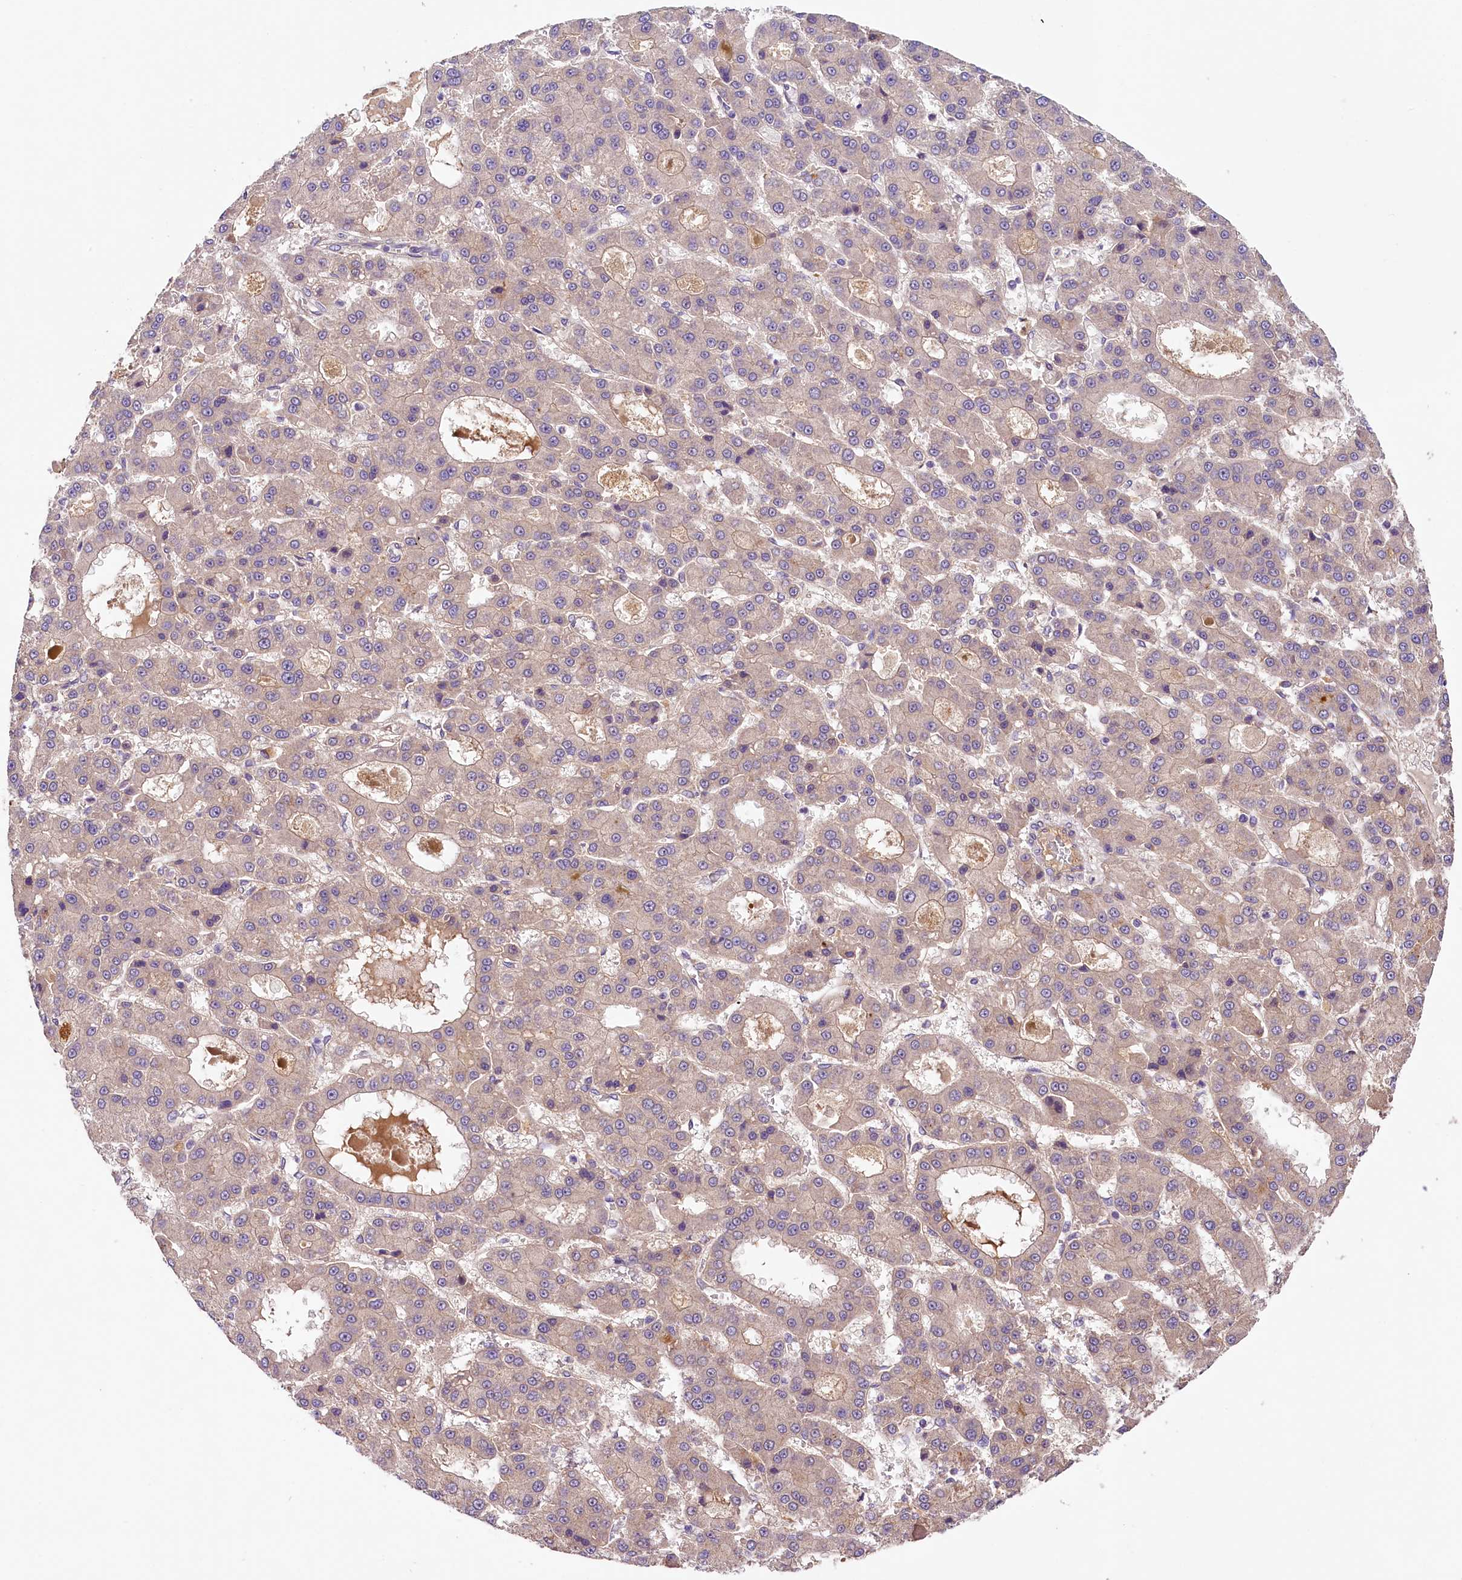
{"staining": {"intensity": "negative", "quantity": "none", "location": "none"}, "tissue": "liver cancer", "cell_type": "Tumor cells", "image_type": "cancer", "snomed": [{"axis": "morphology", "description": "Carcinoma, Hepatocellular, NOS"}, {"axis": "topography", "description": "Liver"}], "caption": "A micrograph of human liver cancer (hepatocellular carcinoma) is negative for staining in tumor cells.", "gene": "UBXN6", "patient": {"sex": "male", "age": 70}}